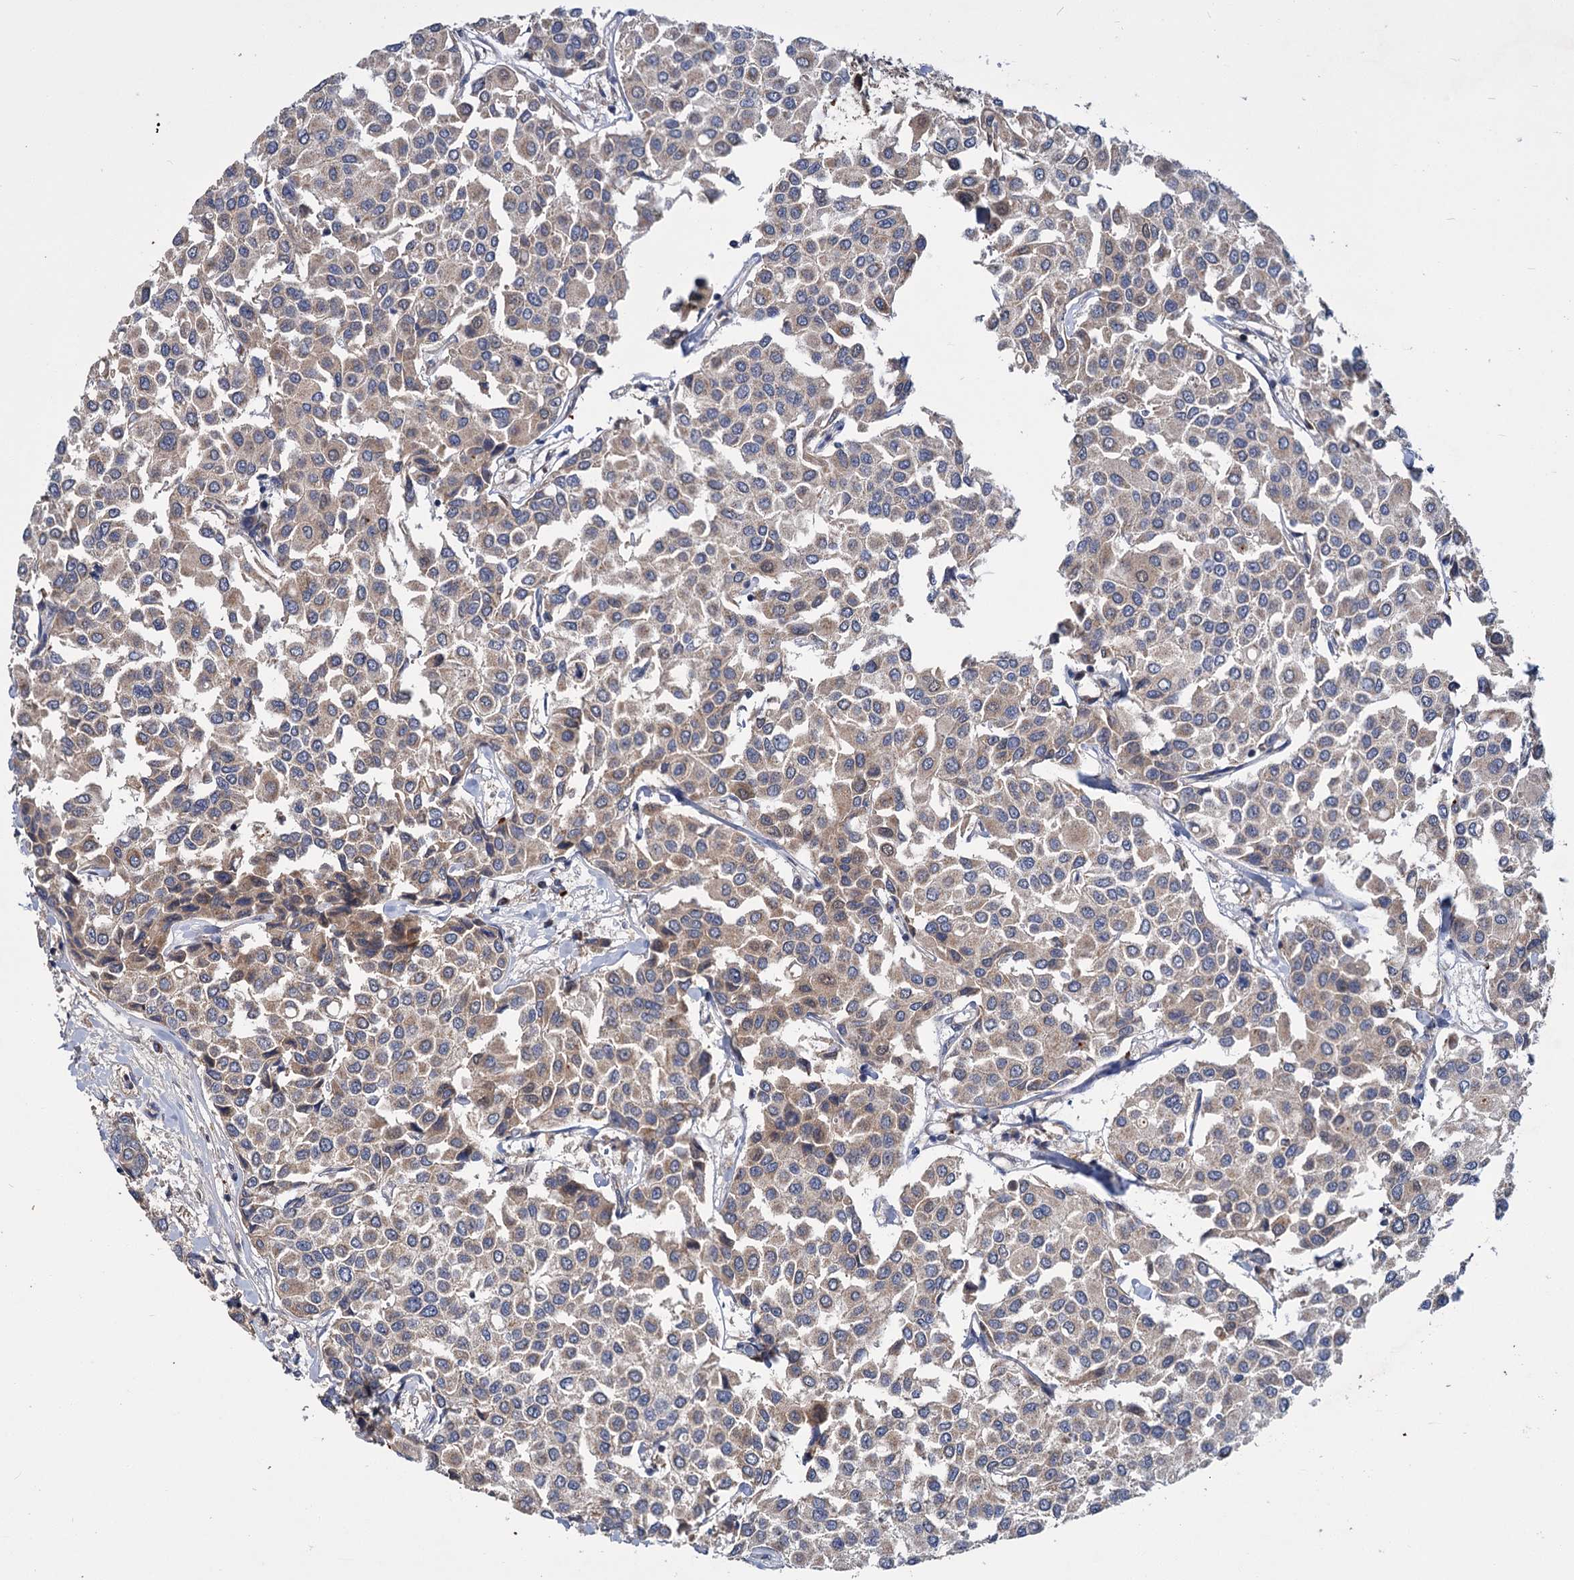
{"staining": {"intensity": "weak", "quantity": ">75%", "location": "cytoplasmic/membranous"}, "tissue": "breast cancer", "cell_type": "Tumor cells", "image_type": "cancer", "snomed": [{"axis": "morphology", "description": "Duct carcinoma"}, {"axis": "topography", "description": "Breast"}], "caption": "Breast infiltrating ductal carcinoma stained with DAB (3,3'-diaminobenzidine) immunohistochemistry demonstrates low levels of weak cytoplasmic/membranous staining in approximately >75% of tumor cells.", "gene": "DYNC2H1", "patient": {"sex": "female", "age": 55}}